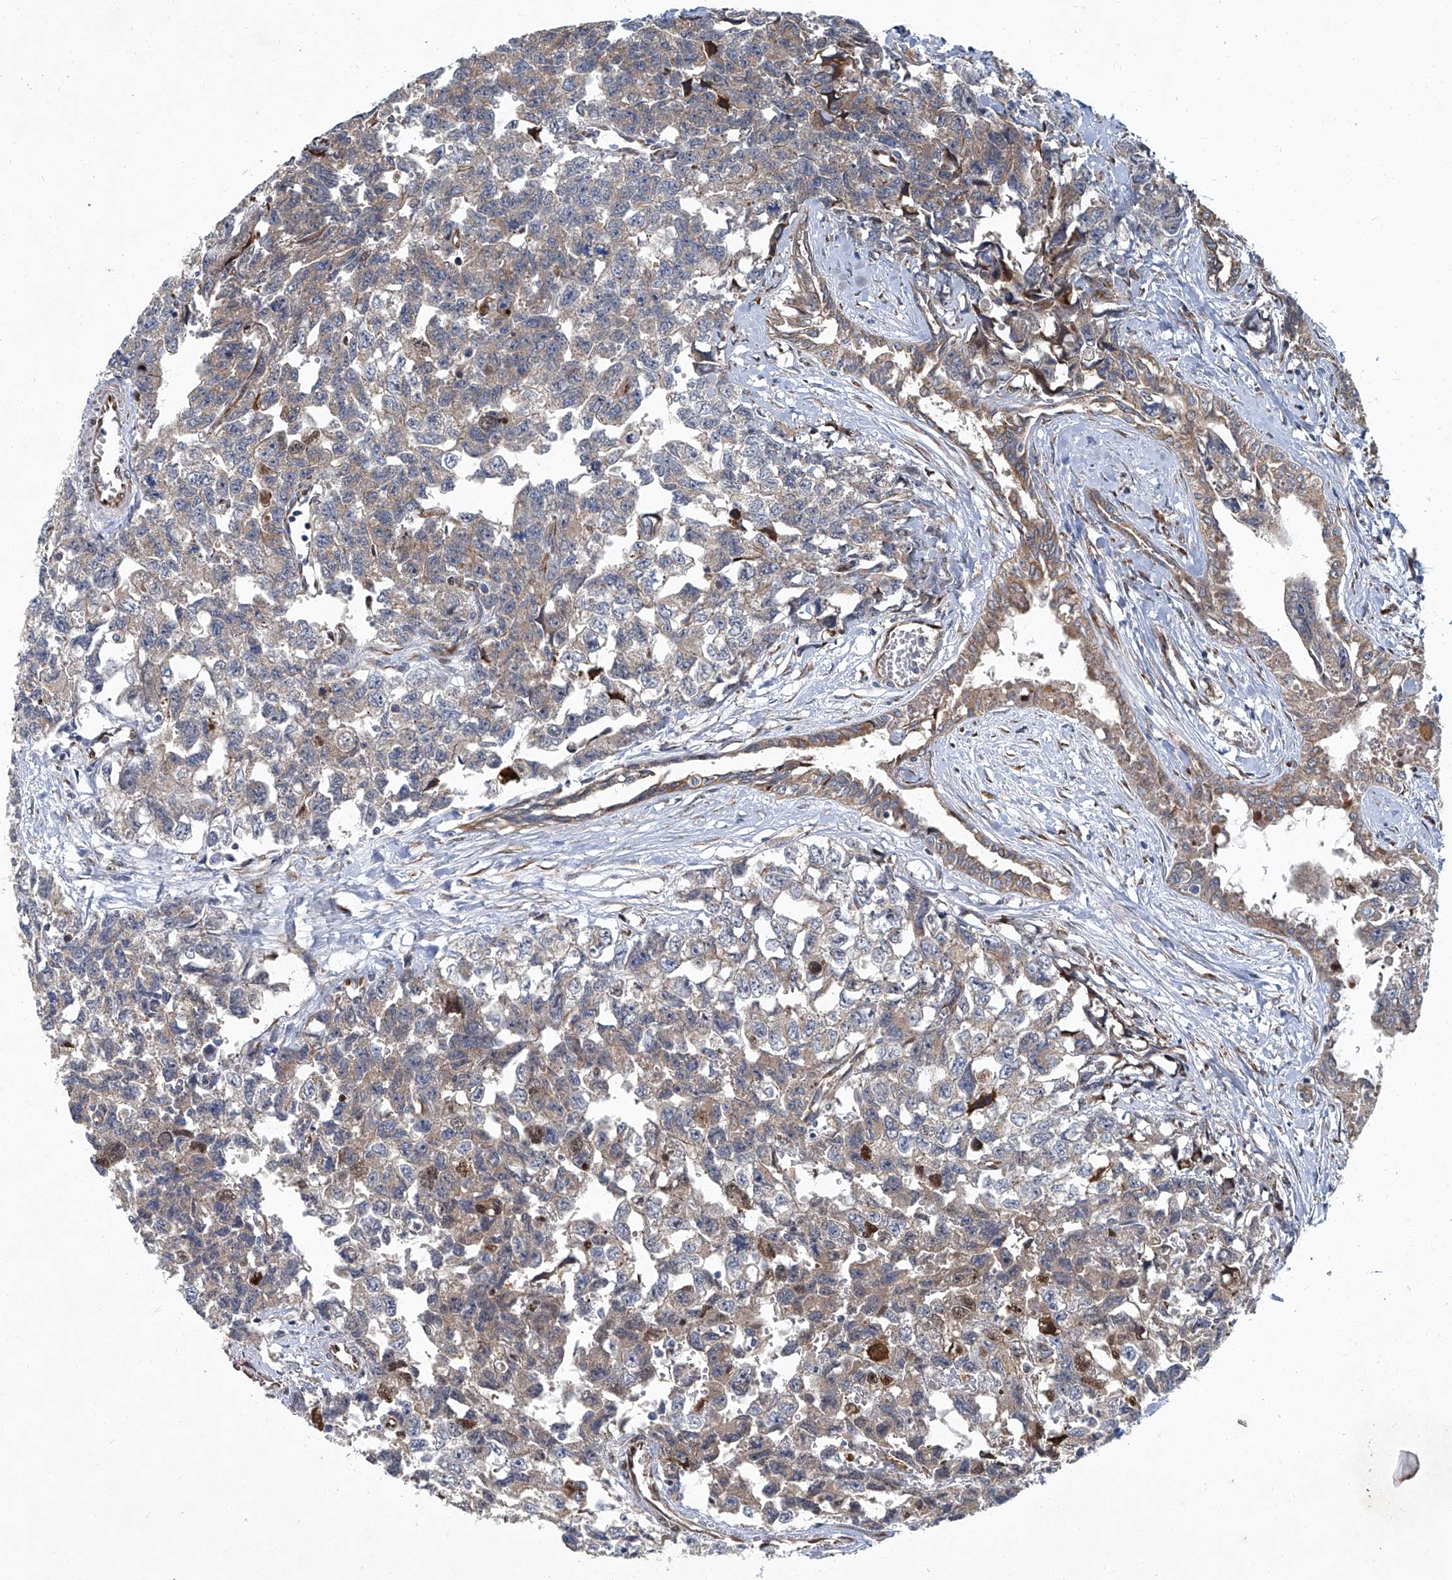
{"staining": {"intensity": "weak", "quantity": "<25%", "location": "cytoplasmic/membranous"}, "tissue": "testis cancer", "cell_type": "Tumor cells", "image_type": "cancer", "snomed": [{"axis": "morphology", "description": "Carcinoma, Embryonal, NOS"}, {"axis": "topography", "description": "Testis"}], "caption": "Immunohistochemistry photomicrograph of neoplastic tissue: human embryonal carcinoma (testis) stained with DAB (3,3'-diaminobenzidine) shows no significant protein staining in tumor cells.", "gene": "GPR132", "patient": {"sex": "male", "age": 31}}